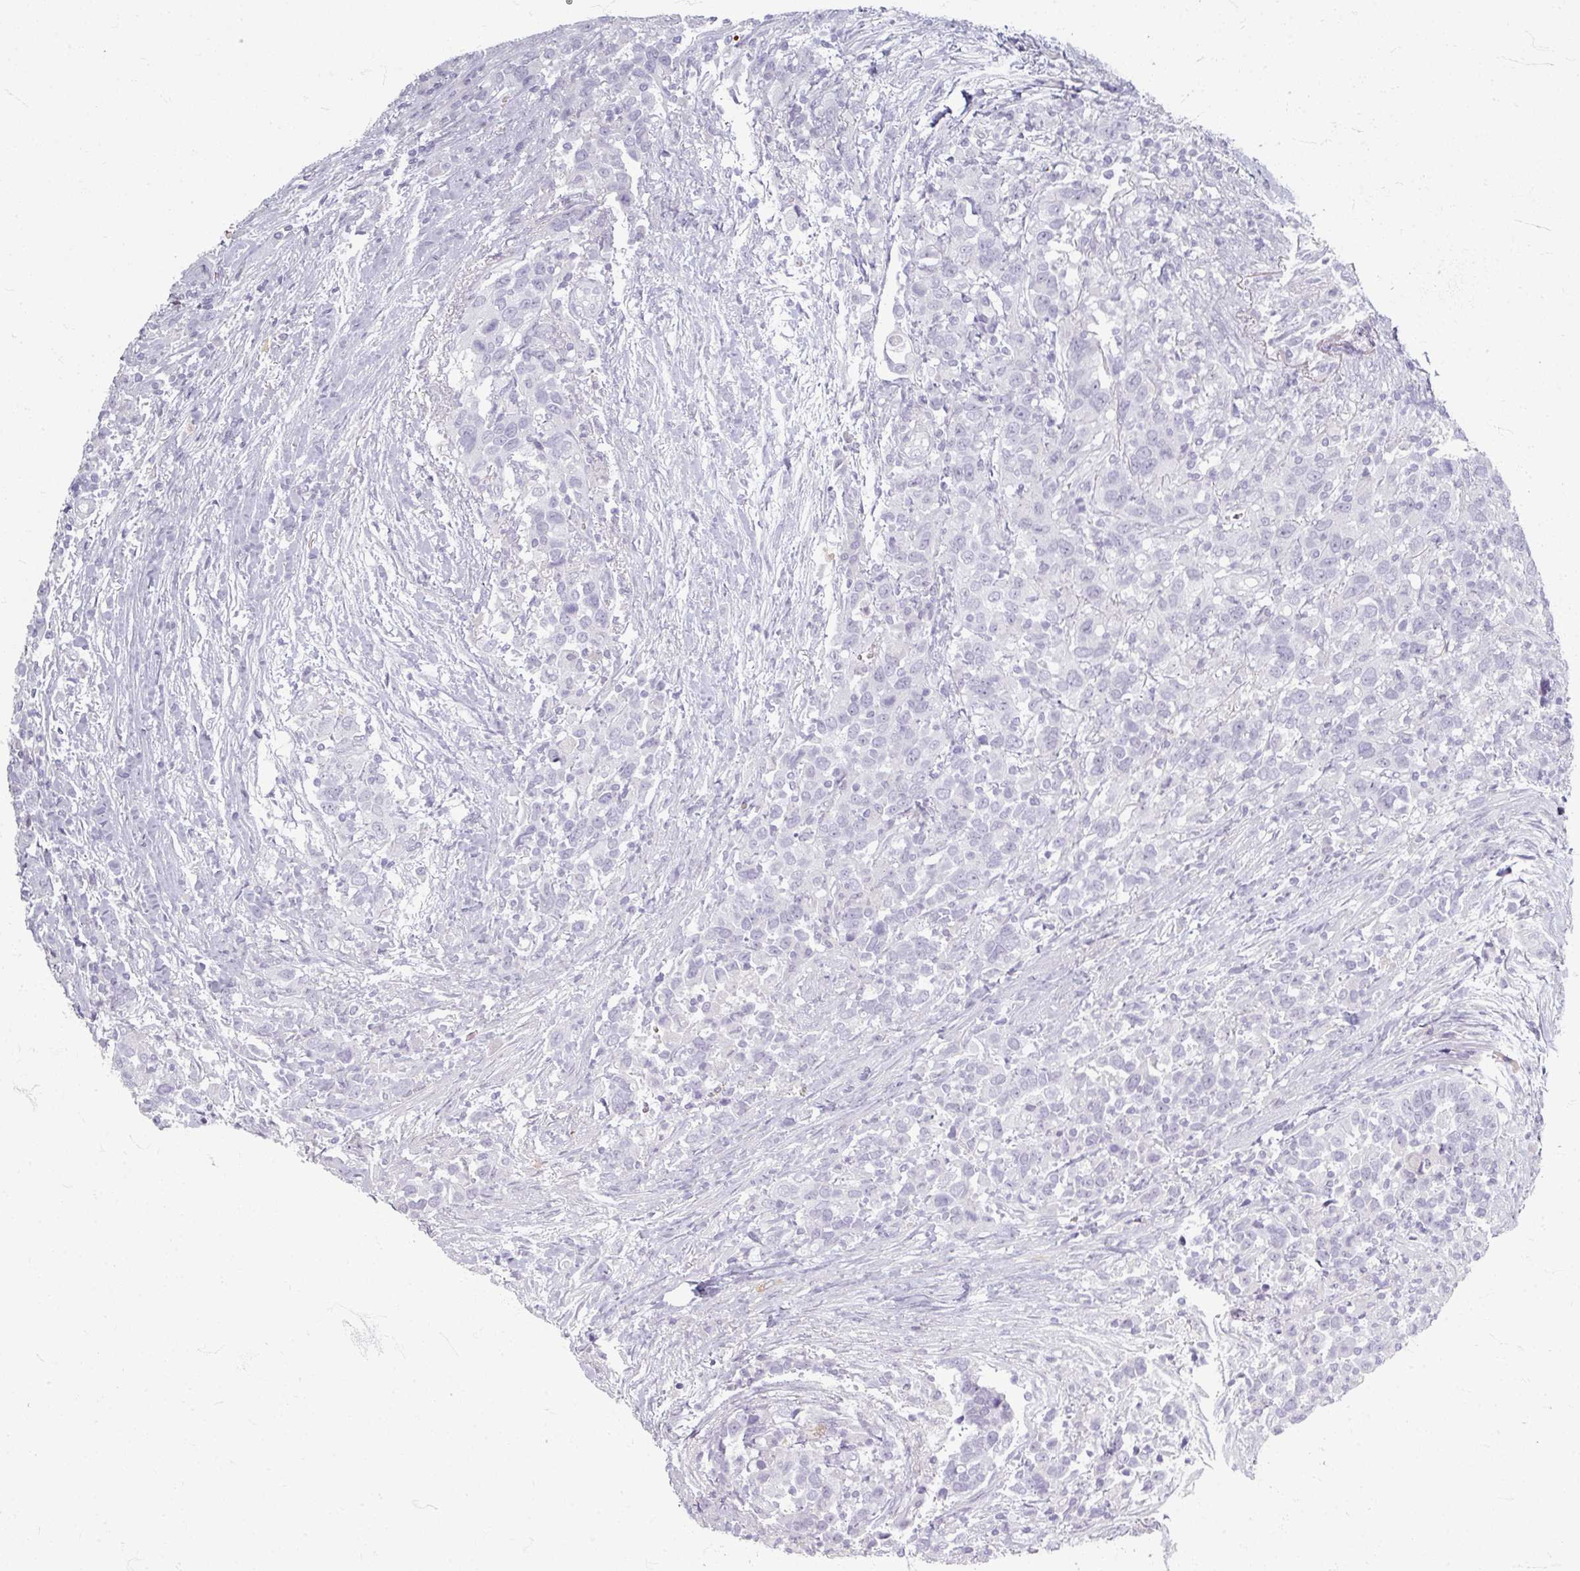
{"staining": {"intensity": "negative", "quantity": "none", "location": "none"}, "tissue": "urothelial cancer", "cell_type": "Tumor cells", "image_type": "cancer", "snomed": [{"axis": "morphology", "description": "Urothelial carcinoma, High grade"}, {"axis": "topography", "description": "Urinary bladder"}], "caption": "Histopathology image shows no significant protein staining in tumor cells of high-grade urothelial carcinoma. (DAB immunohistochemistry with hematoxylin counter stain).", "gene": "ZNF878", "patient": {"sex": "male", "age": 61}}